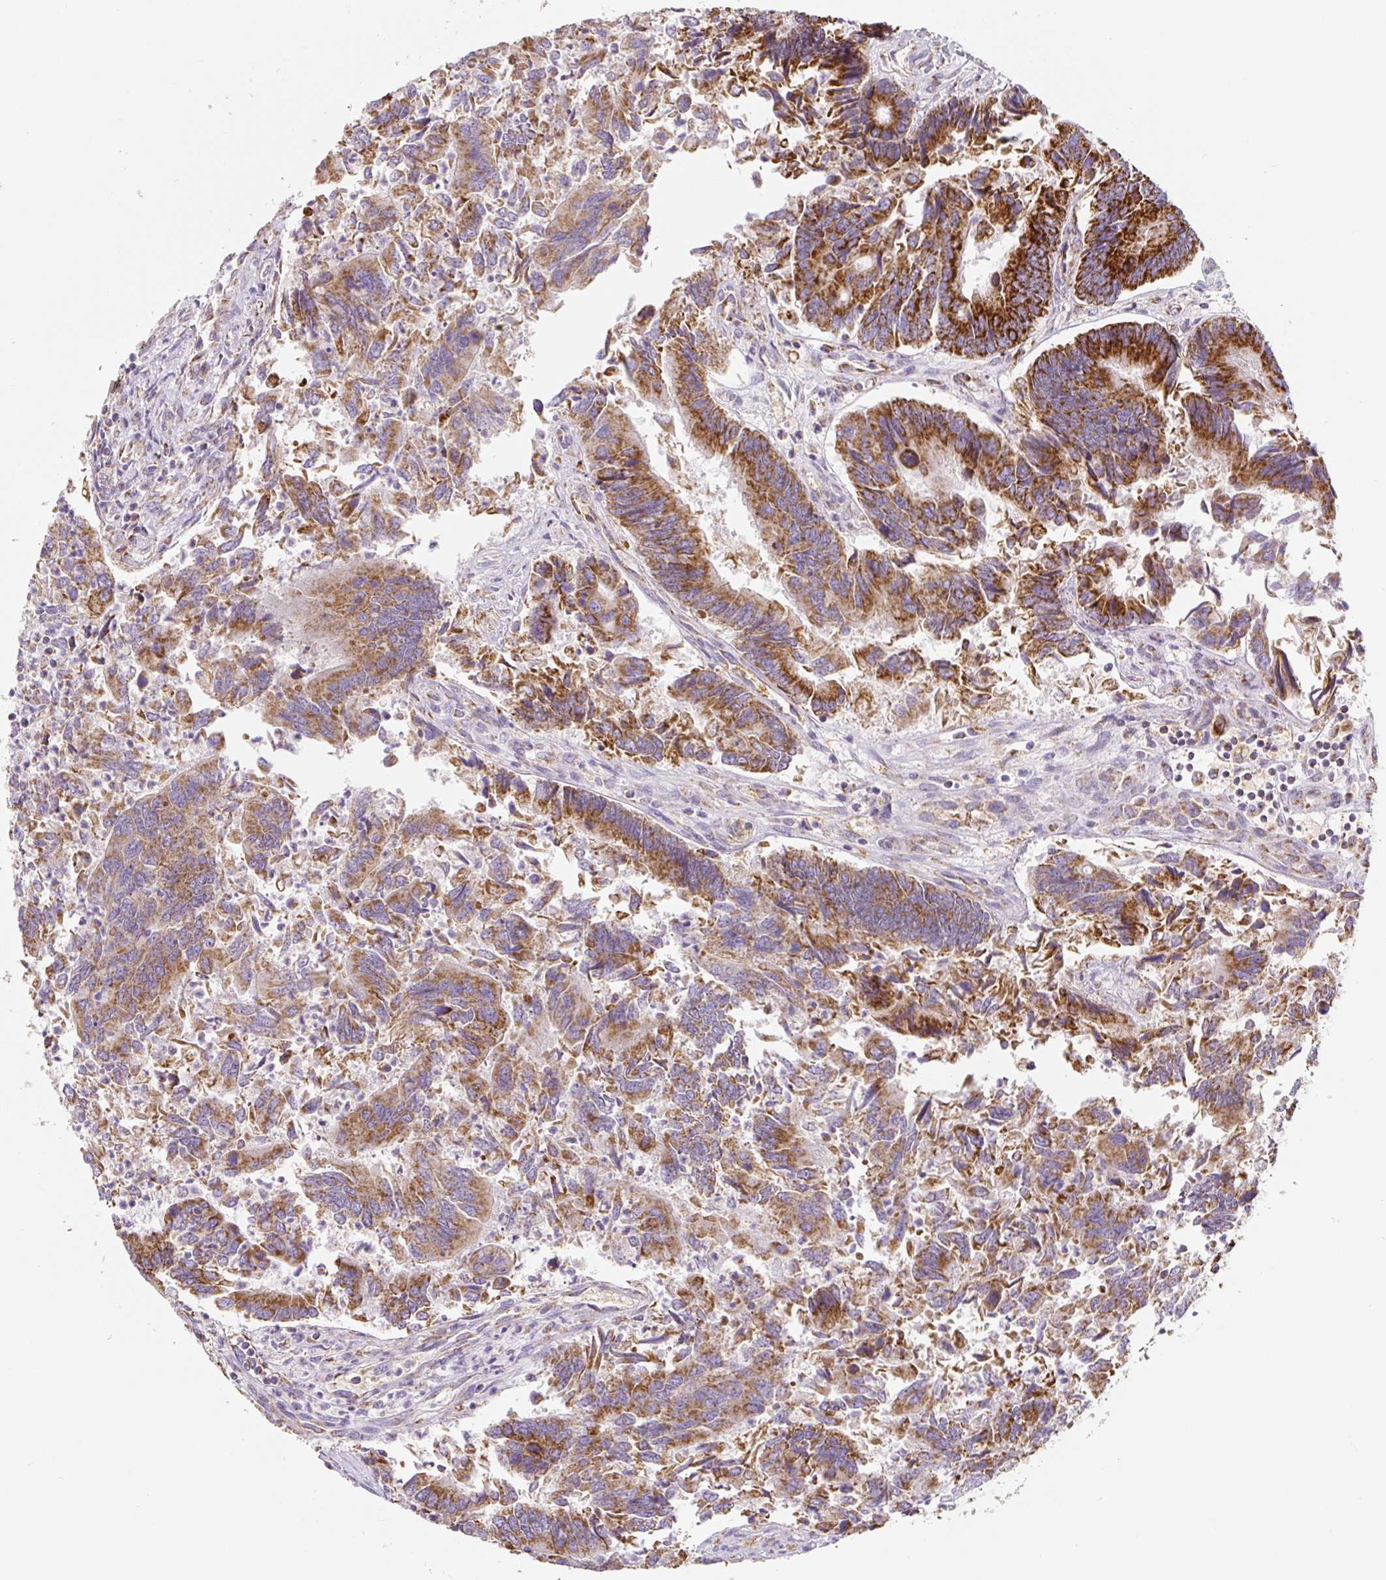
{"staining": {"intensity": "strong", "quantity": ">75%", "location": "cytoplasmic/membranous"}, "tissue": "colorectal cancer", "cell_type": "Tumor cells", "image_type": "cancer", "snomed": [{"axis": "morphology", "description": "Adenocarcinoma, NOS"}, {"axis": "topography", "description": "Colon"}], "caption": "The histopathology image displays immunohistochemical staining of colorectal adenocarcinoma. There is strong cytoplasmic/membranous positivity is identified in about >75% of tumor cells. Immunohistochemistry (ihc) stains the protein in brown and the nuclei are stained blue.", "gene": "MT-CO2", "patient": {"sex": "female", "age": 67}}